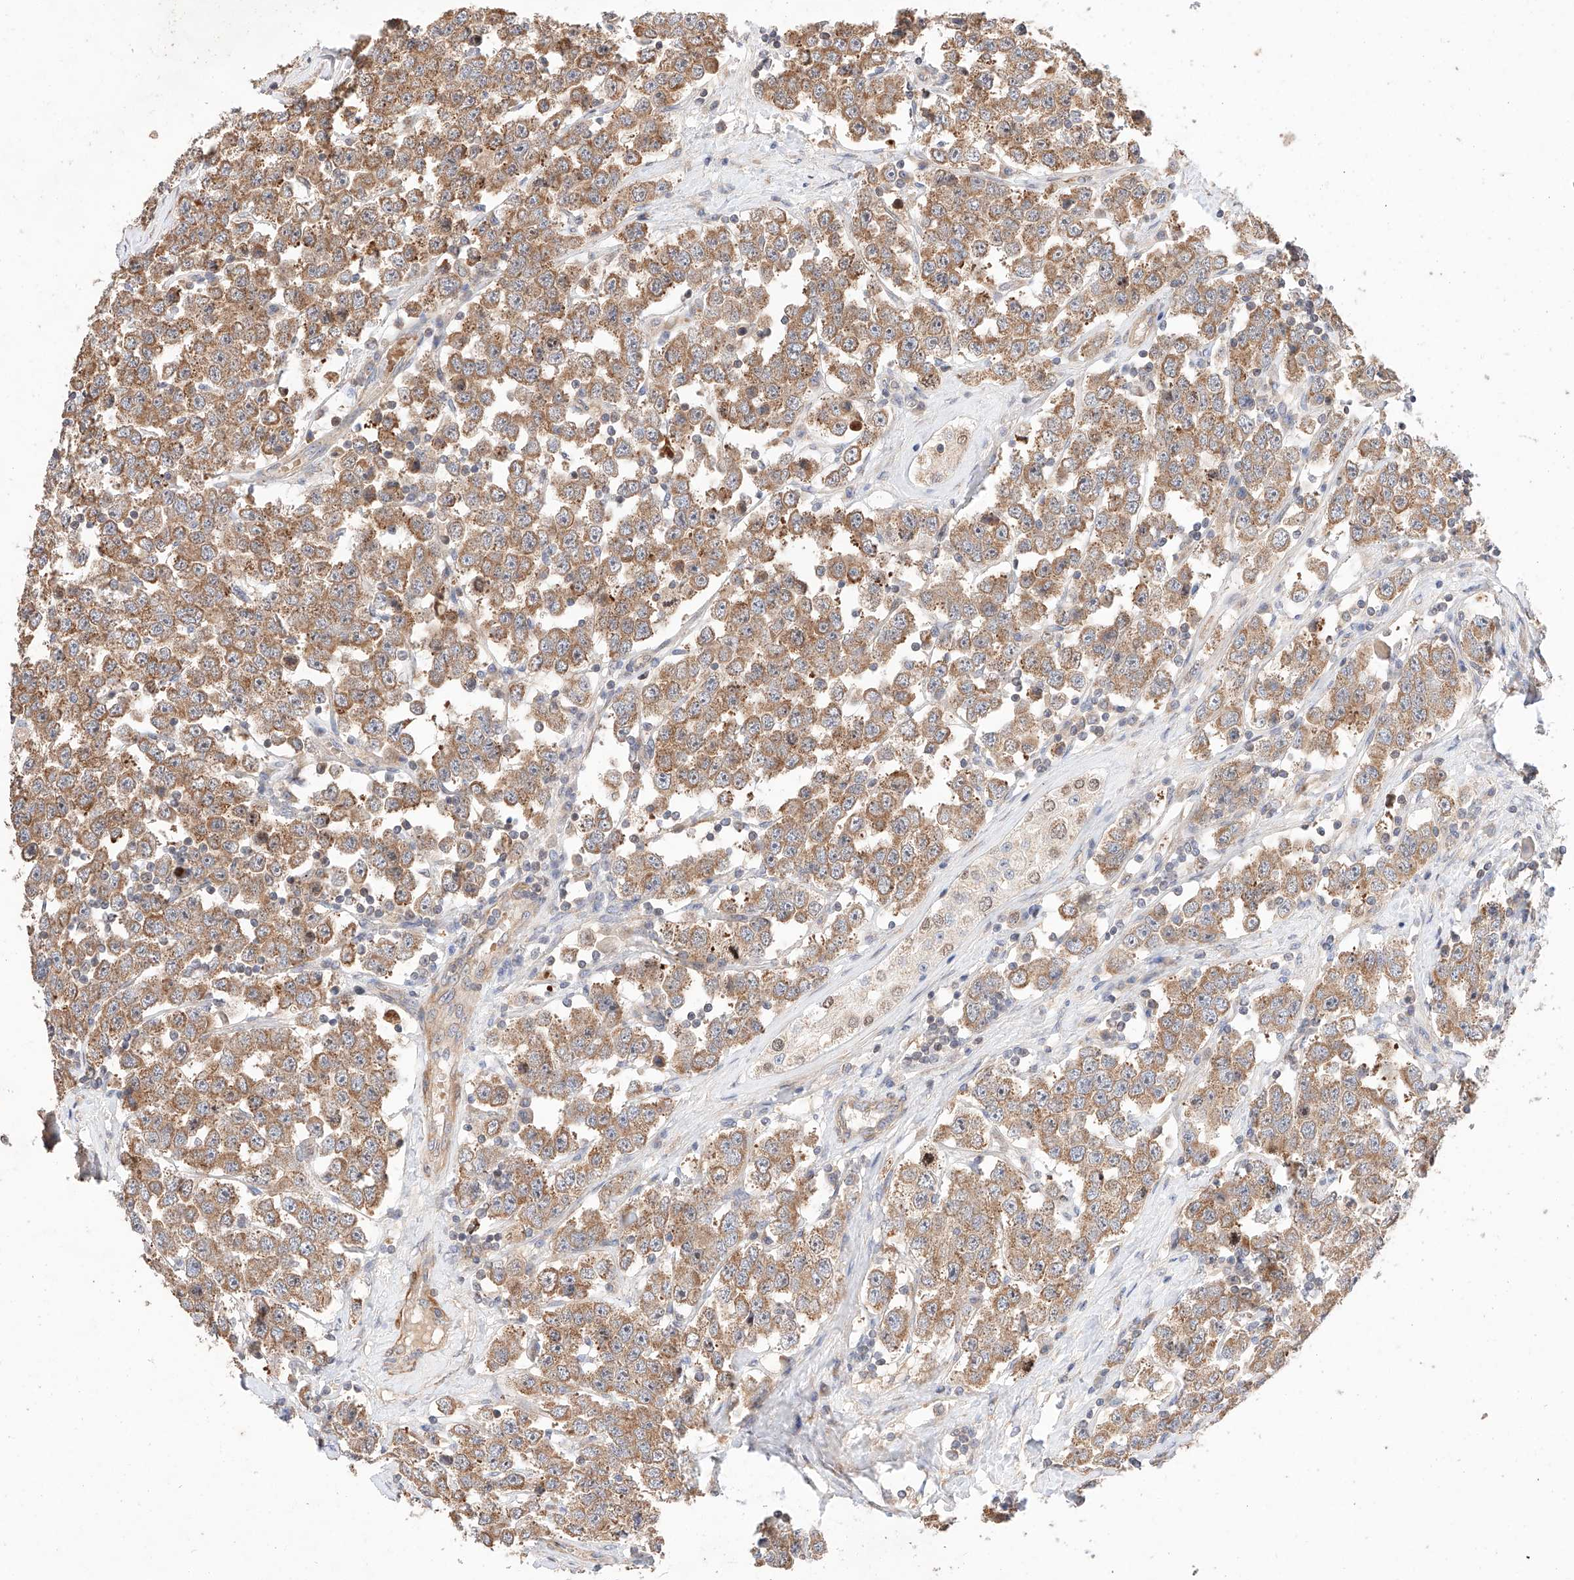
{"staining": {"intensity": "moderate", "quantity": ">75%", "location": "cytoplasmic/membranous"}, "tissue": "testis cancer", "cell_type": "Tumor cells", "image_type": "cancer", "snomed": [{"axis": "morphology", "description": "Seminoma, NOS"}, {"axis": "topography", "description": "Testis"}], "caption": "The histopathology image displays staining of testis cancer, revealing moderate cytoplasmic/membranous protein staining (brown color) within tumor cells.", "gene": "RAB23", "patient": {"sex": "male", "age": 28}}